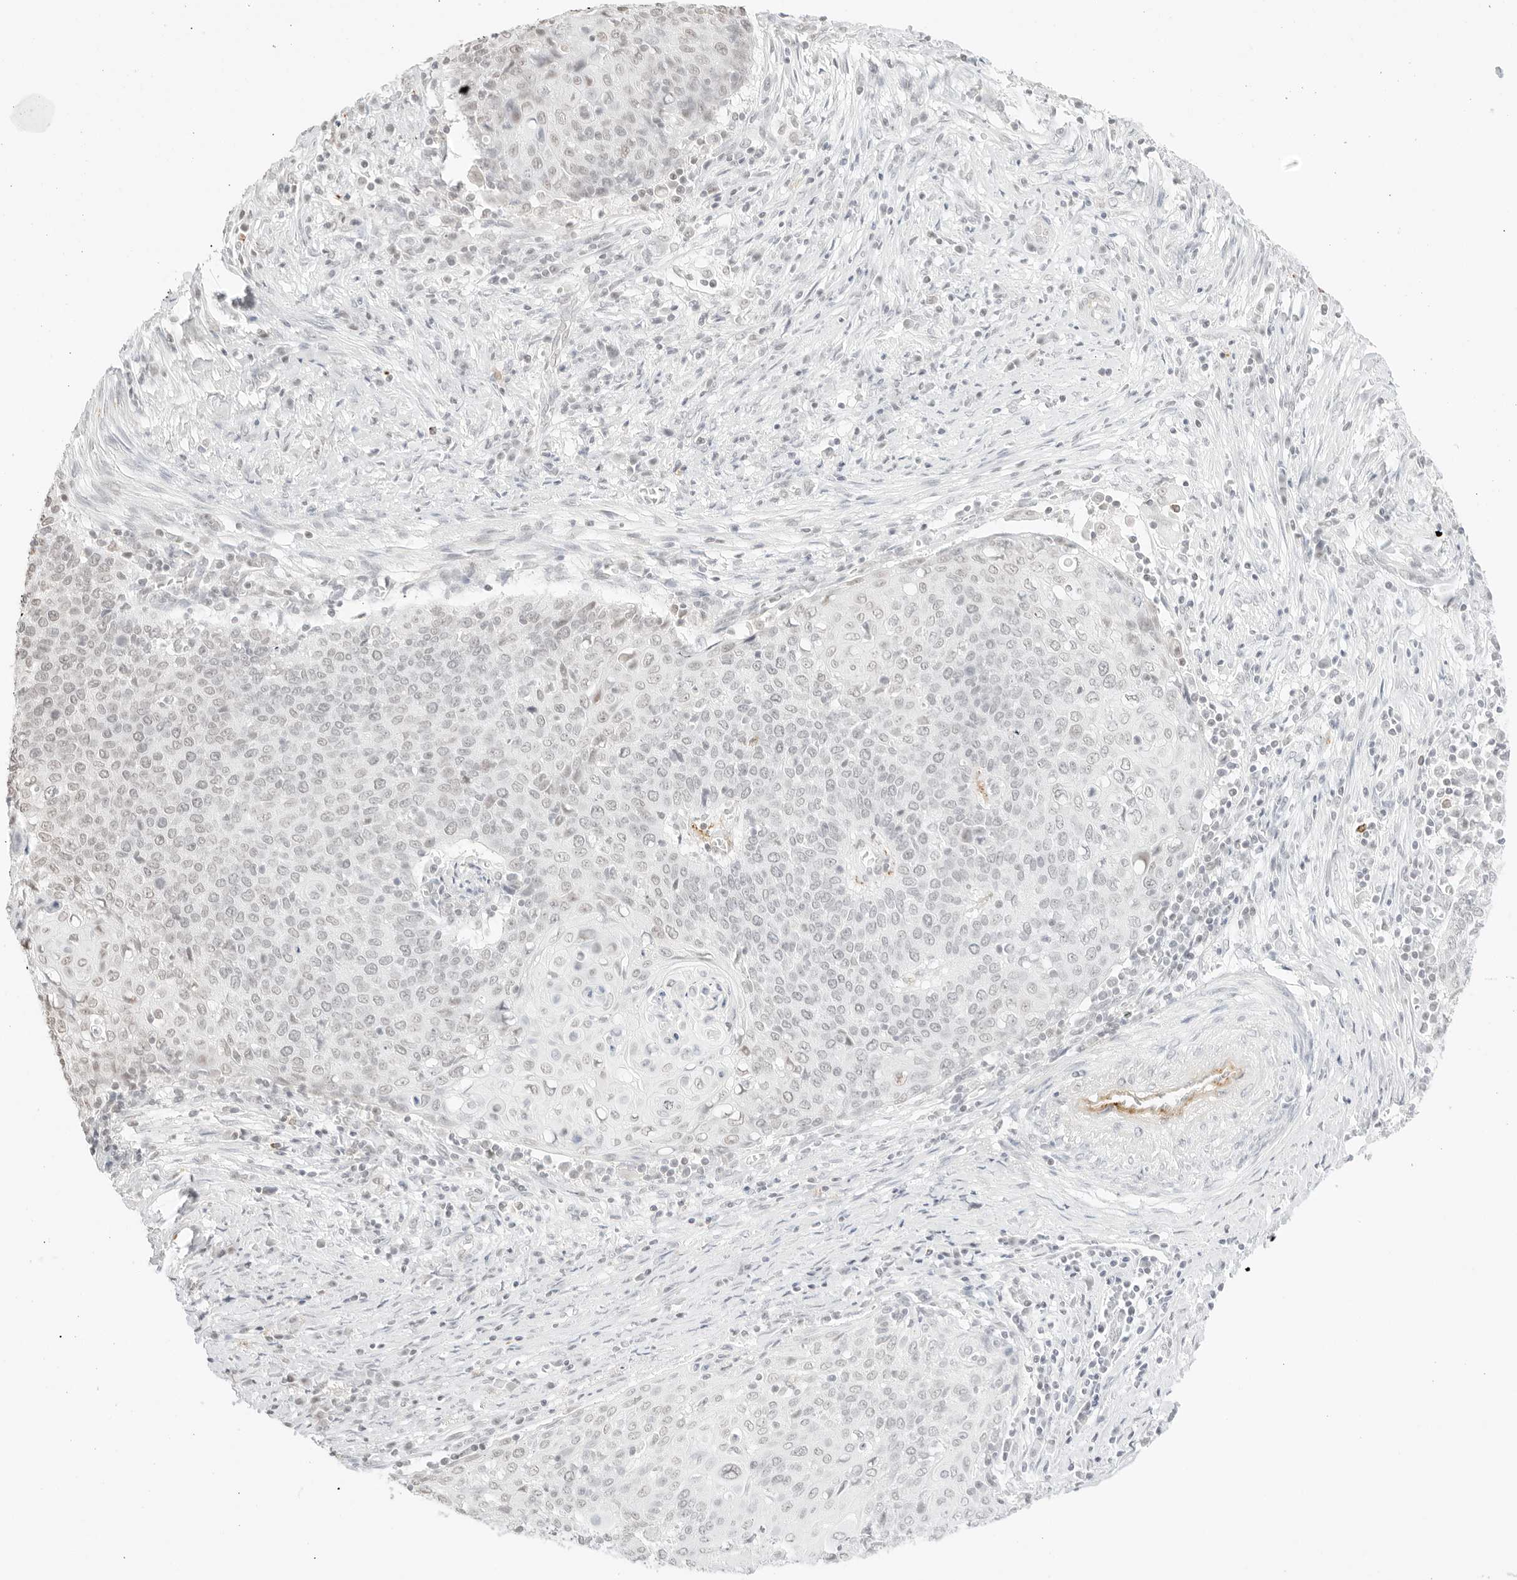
{"staining": {"intensity": "weak", "quantity": "<25%", "location": "nuclear"}, "tissue": "cervical cancer", "cell_type": "Tumor cells", "image_type": "cancer", "snomed": [{"axis": "morphology", "description": "Squamous cell carcinoma, NOS"}, {"axis": "topography", "description": "Cervix"}], "caption": "Tumor cells show no significant protein positivity in squamous cell carcinoma (cervical).", "gene": "FBLN5", "patient": {"sex": "female", "age": 39}}